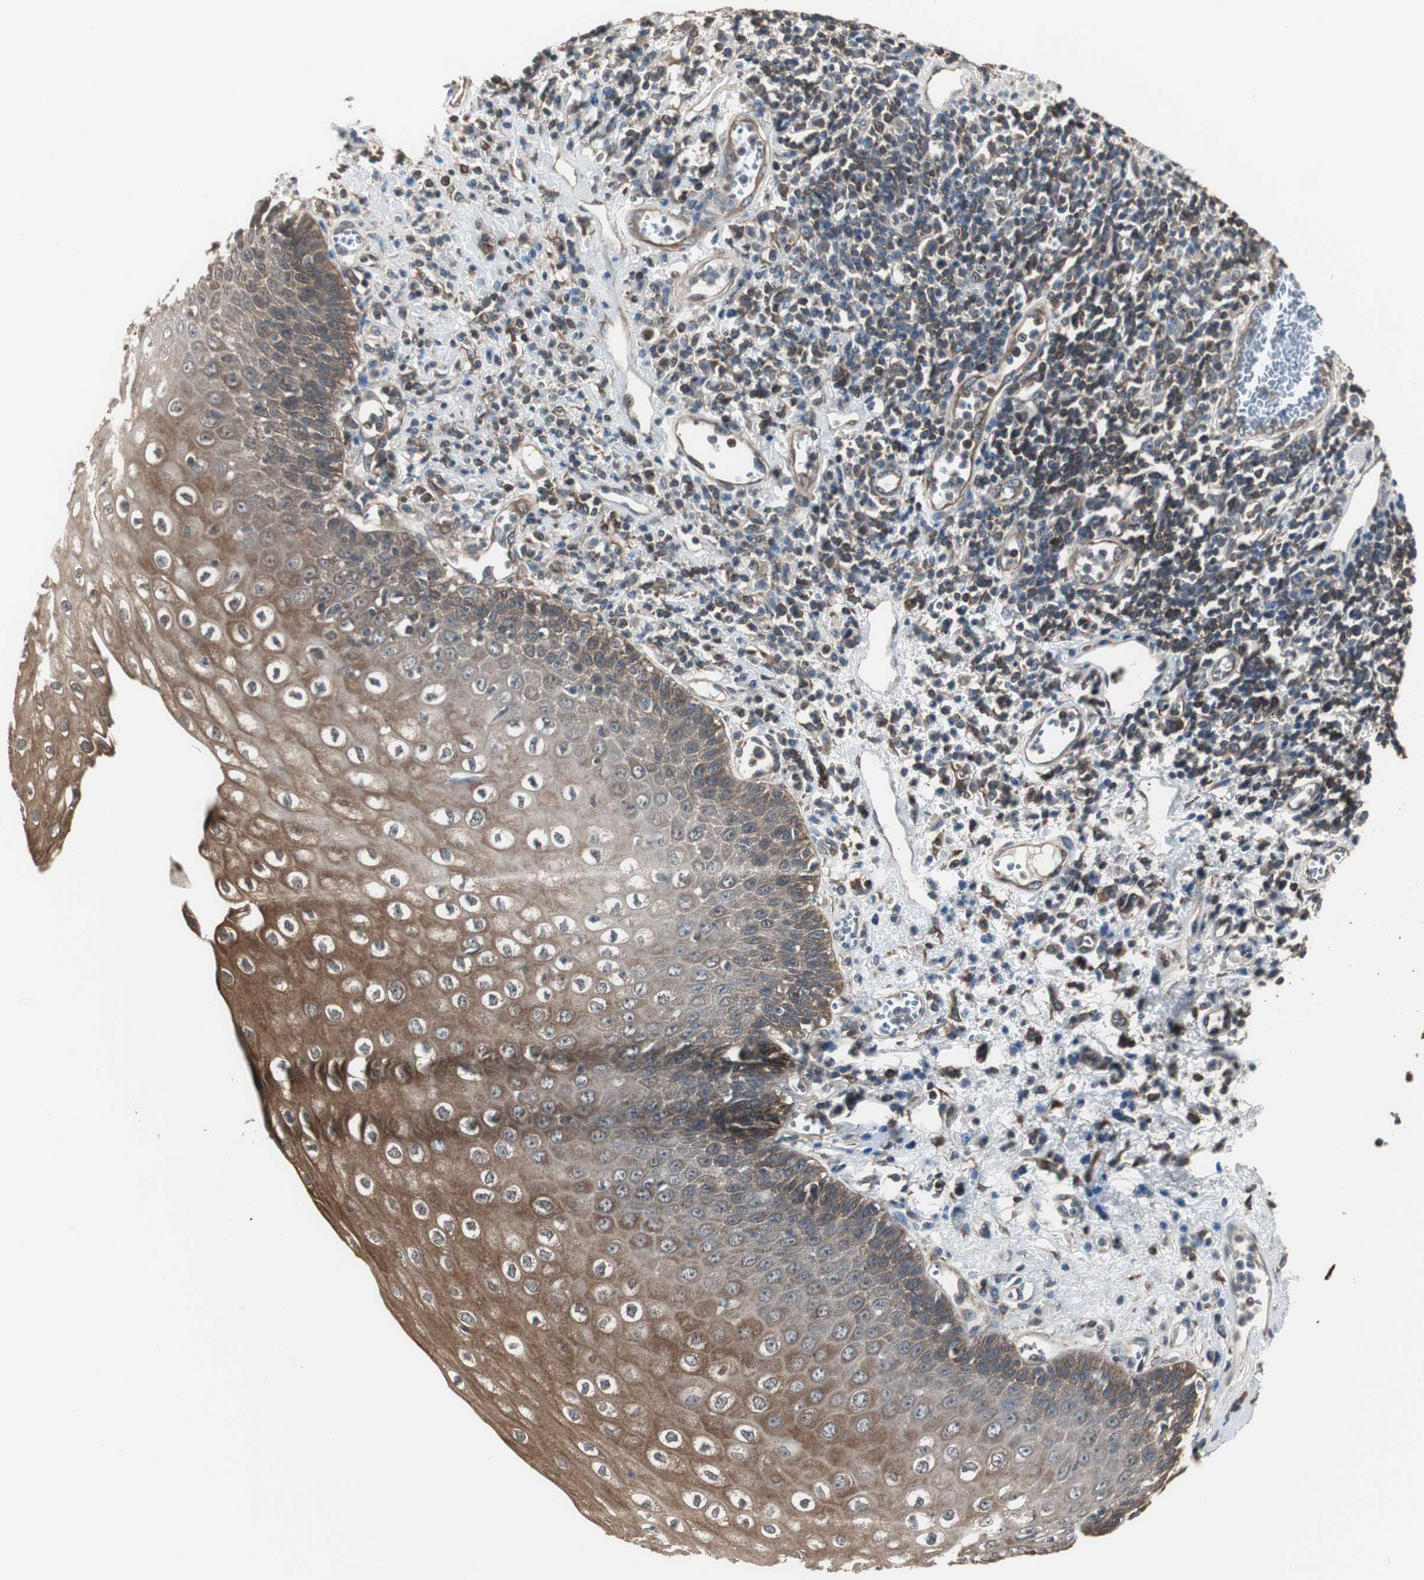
{"staining": {"intensity": "moderate", "quantity": "25%-75%", "location": "cytoplasmic/membranous"}, "tissue": "esophagus", "cell_type": "Squamous epithelial cells", "image_type": "normal", "snomed": [{"axis": "morphology", "description": "Normal tissue, NOS"}, {"axis": "morphology", "description": "Squamous cell carcinoma, NOS"}, {"axis": "topography", "description": "Esophagus"}], "caption": "IHC histopathology image of normal esophagus: human esophagus stained using IHC reveals medium levels of moderate protein expression localized specifically in the cytoplasmic/membranous of squamous epithelial cells, appearing as a cytoplasmic/membranous brown color.", "gene": "CAPNS1", "patient": {"sex": "male", "age": 65}}